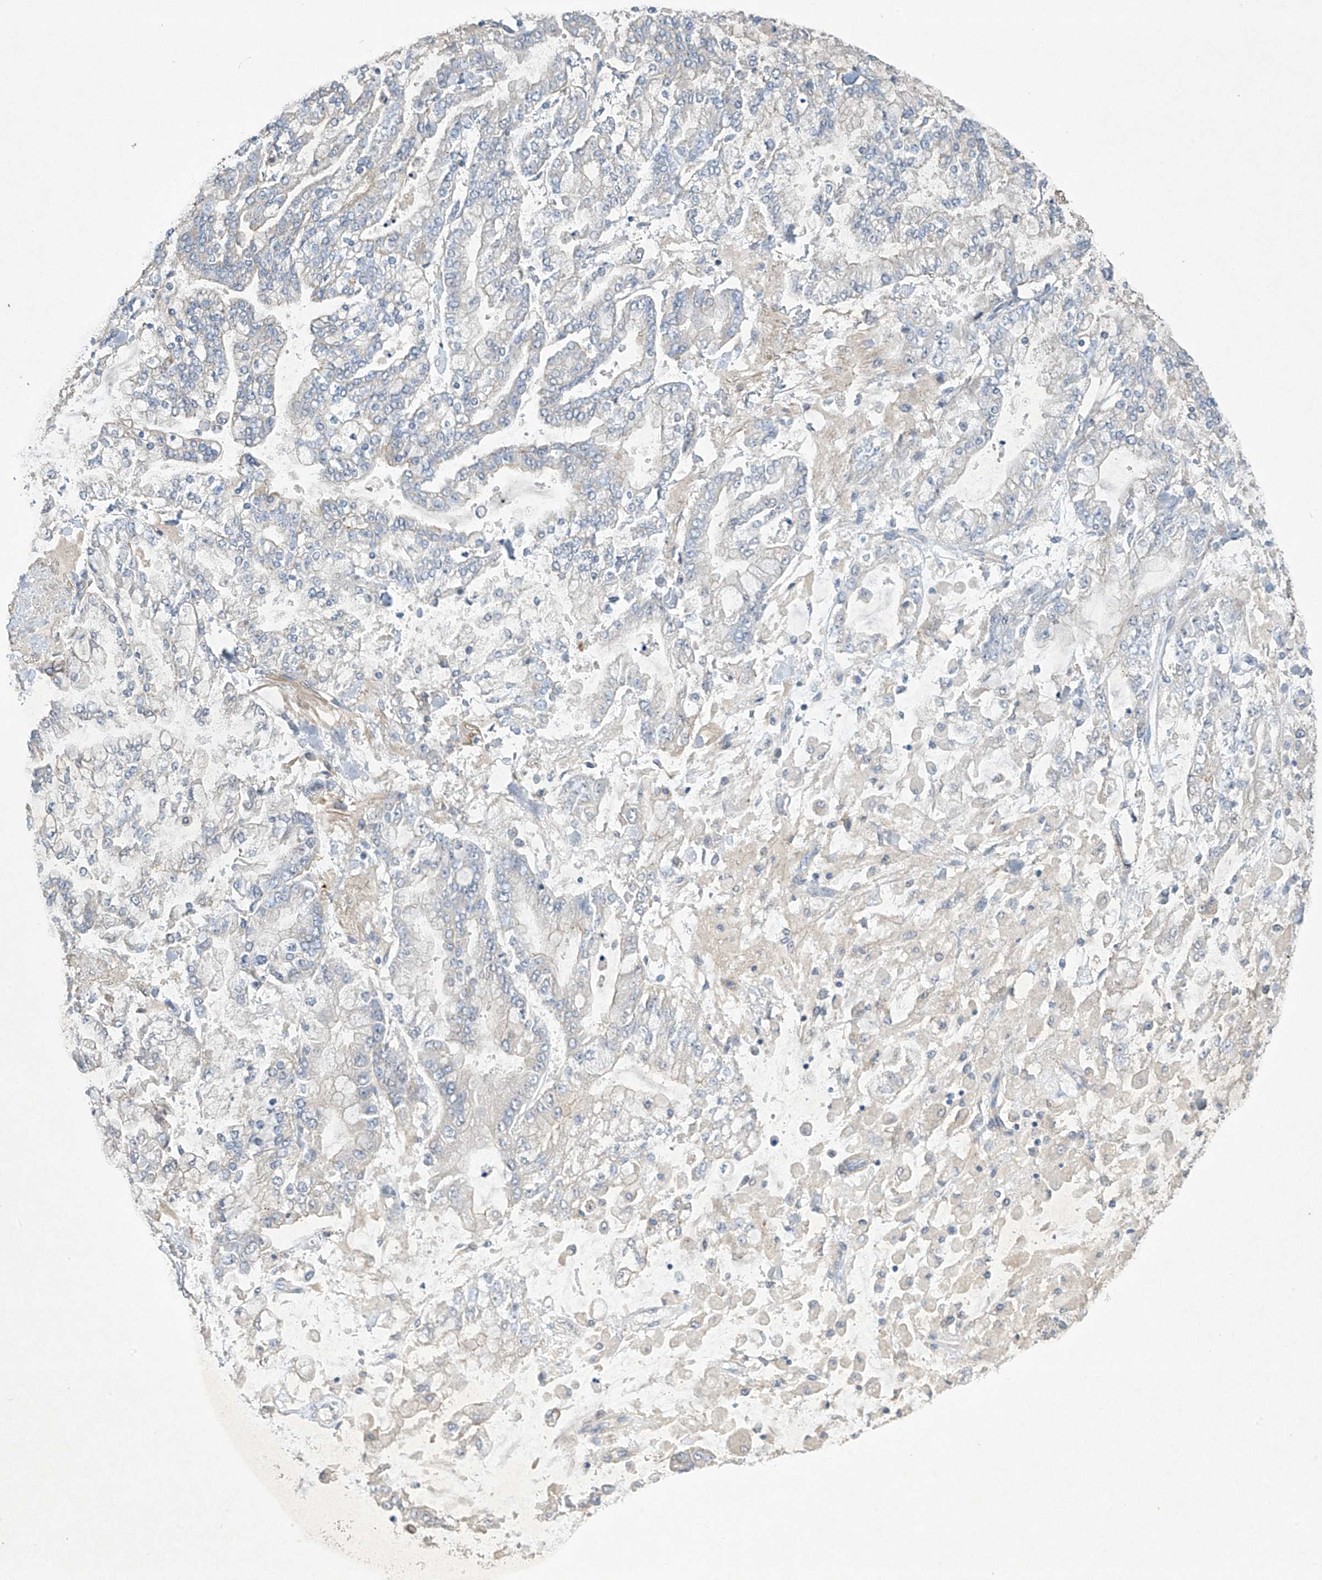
{"staining": {"intensity": "negative", "quantity": "none", "location": "none"}, "tissue": "stomach cancer", "cell_type": "Tumor cells", "image_type": "cancer", "snomed": [{"axis": "morphology", "description": "Normal tissue, NOS"}, {"axis": "morphology", "description": "Adenocarcinoma, NOS"}, {"axis": "topography", "description": "Stomach, upper"}, {"axis": "topography", "description": "Stomach"}], "caption": "A histopathology image of human adenocarcinoma (stomach) is negative for staining in tumor cells. Brightfield microscopy of immunohistochemistry stained with DAB (brown) and hematoxylin (blue), captured at high magnification.", "gene": "PRSS12", "patient": {"sex": "male", "age": 76}}